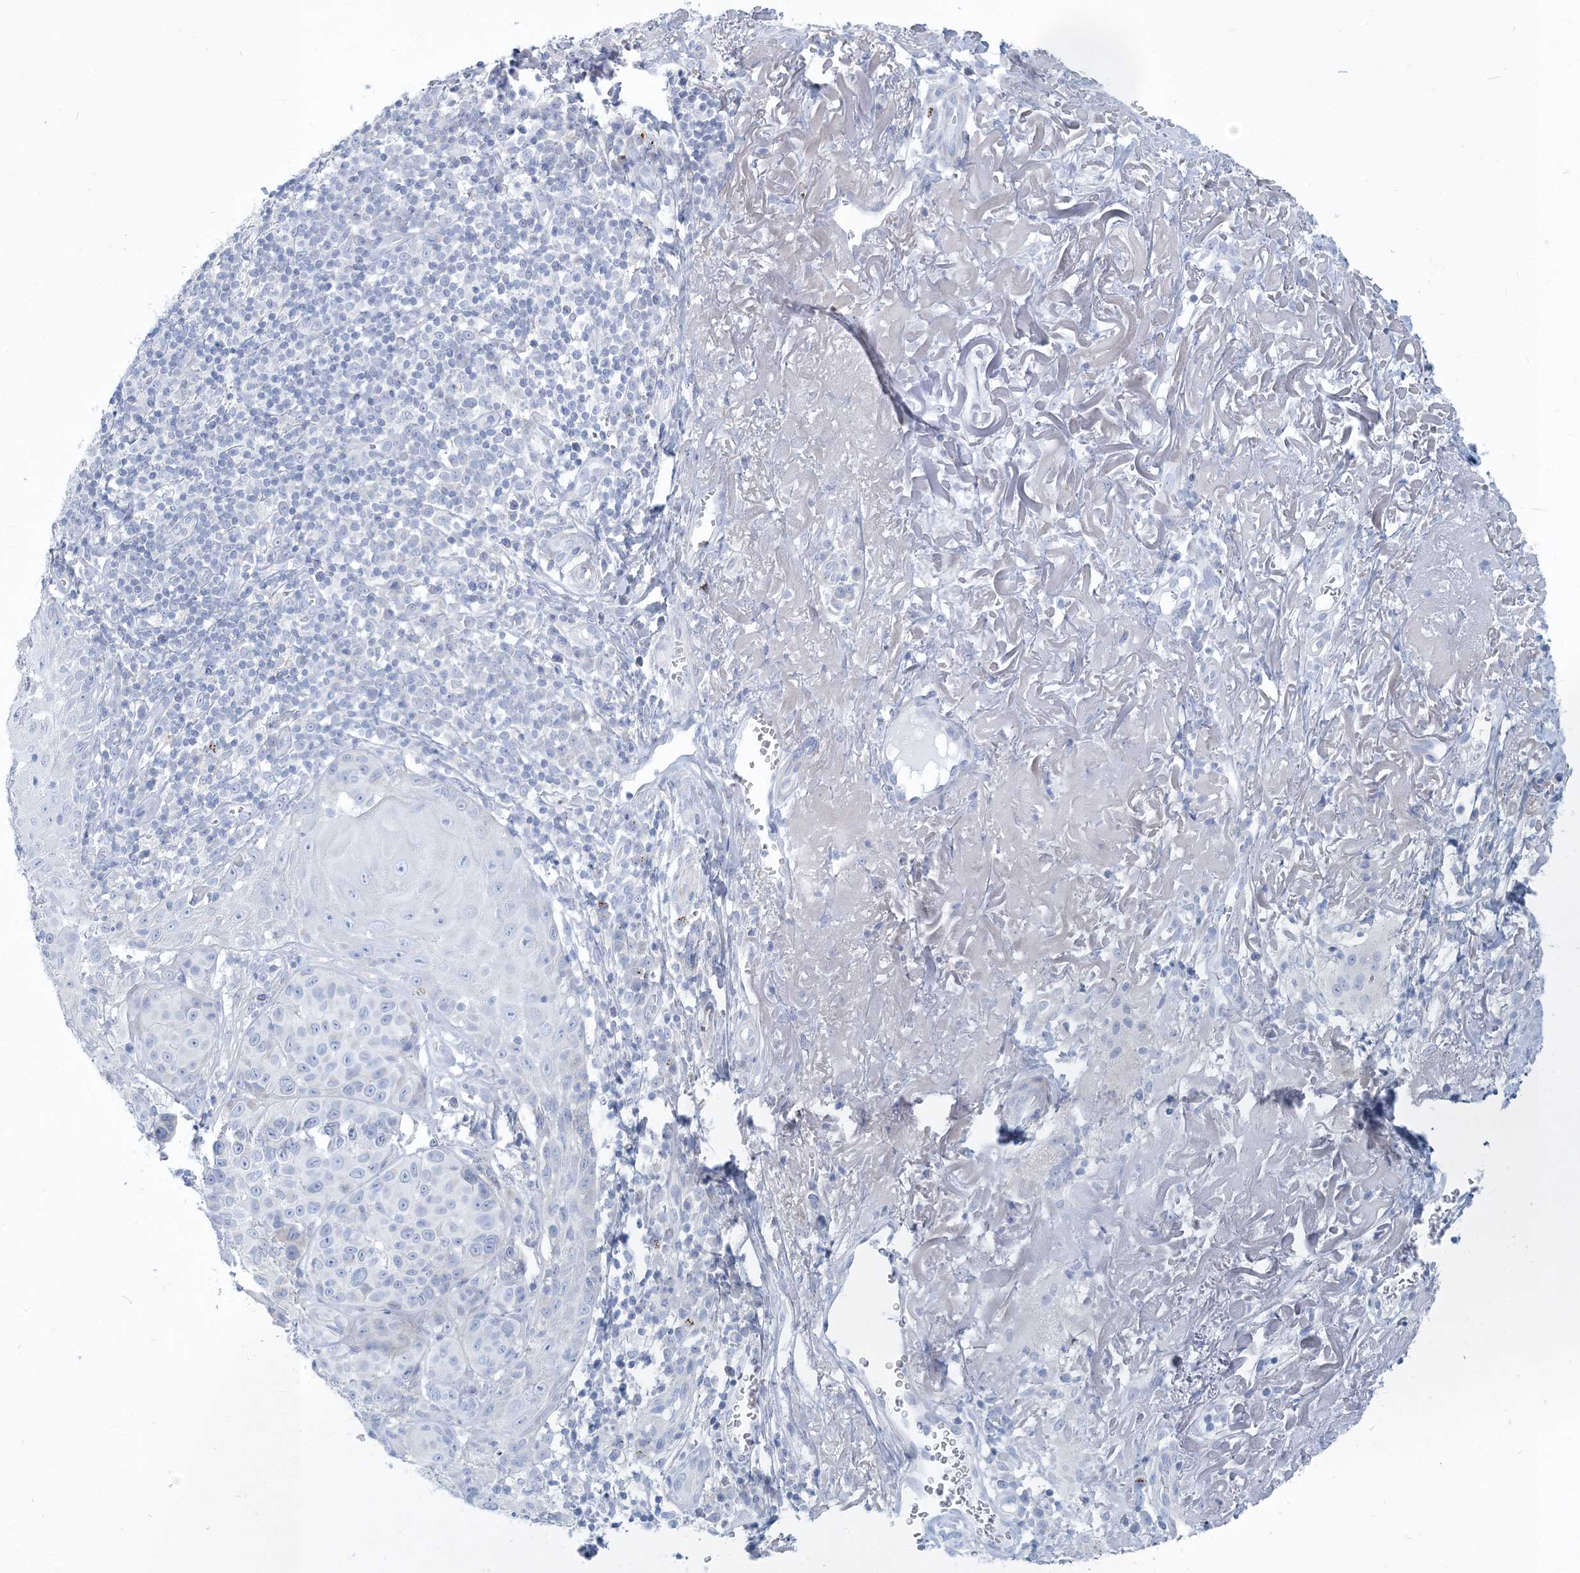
{"staining": {"intensity": "negative", "quantity": "none", "location": "none"}, "tissue": "melanoma", "cell_type": "Tumor cells", "image_type": "cancer", "snomed": [{"axis": "morphology", "description": "Malignant melanoma, NOS"}, {"axis": "topography", "description": "Skin"}], "caption": "This is an immunohistochemistry micrograph of melanoma. There is no positivity in tumor cells.", "gene": "MOXD1", "patient": {"sex": "male", "age": 73}}